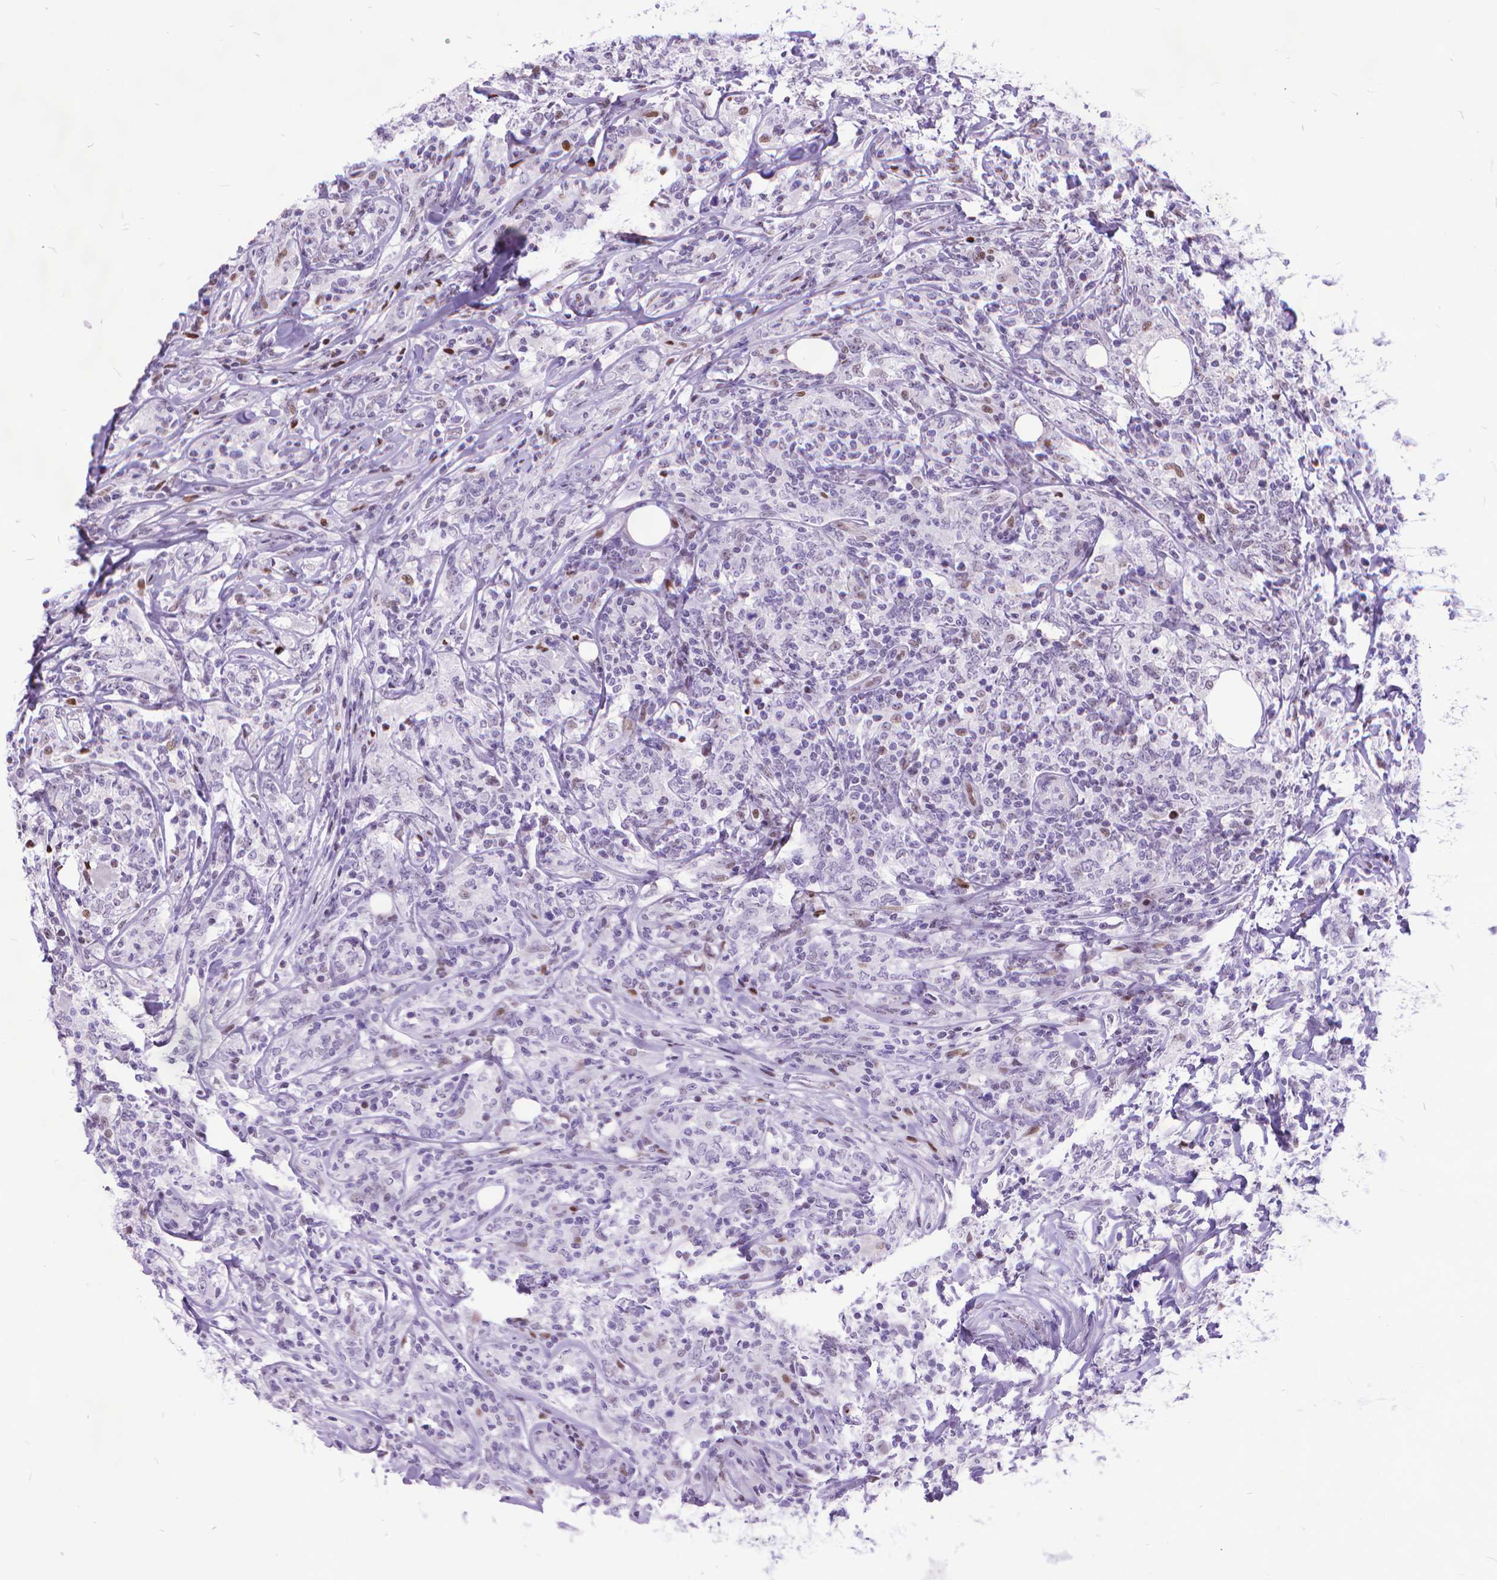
{"staining": {"intensity": "negative", "quantity": "none", "location": "none"}, "tissue": "lymphoma", "cell_type": "Tumor cells", "image_type": "cancer", "snomed": [{"axis": "morphology", "description": "Malignant lymphoma, non-Hodgkin's type, High grade"}, {"axis": "topography", "description": "Lymph node"}], "caption": "High power microscopy micrograph of an IHC histopathology image of high-grade malignant lymphoma, non-Hodgkin's type, revealing no significant staining in tumor cells. (Brightfield microscopy of DAB (3,3'-diaminobenzidine) IHC at high magnification).", "gene": "POLE4", "patient": {"sex": "female", "age": 84}}